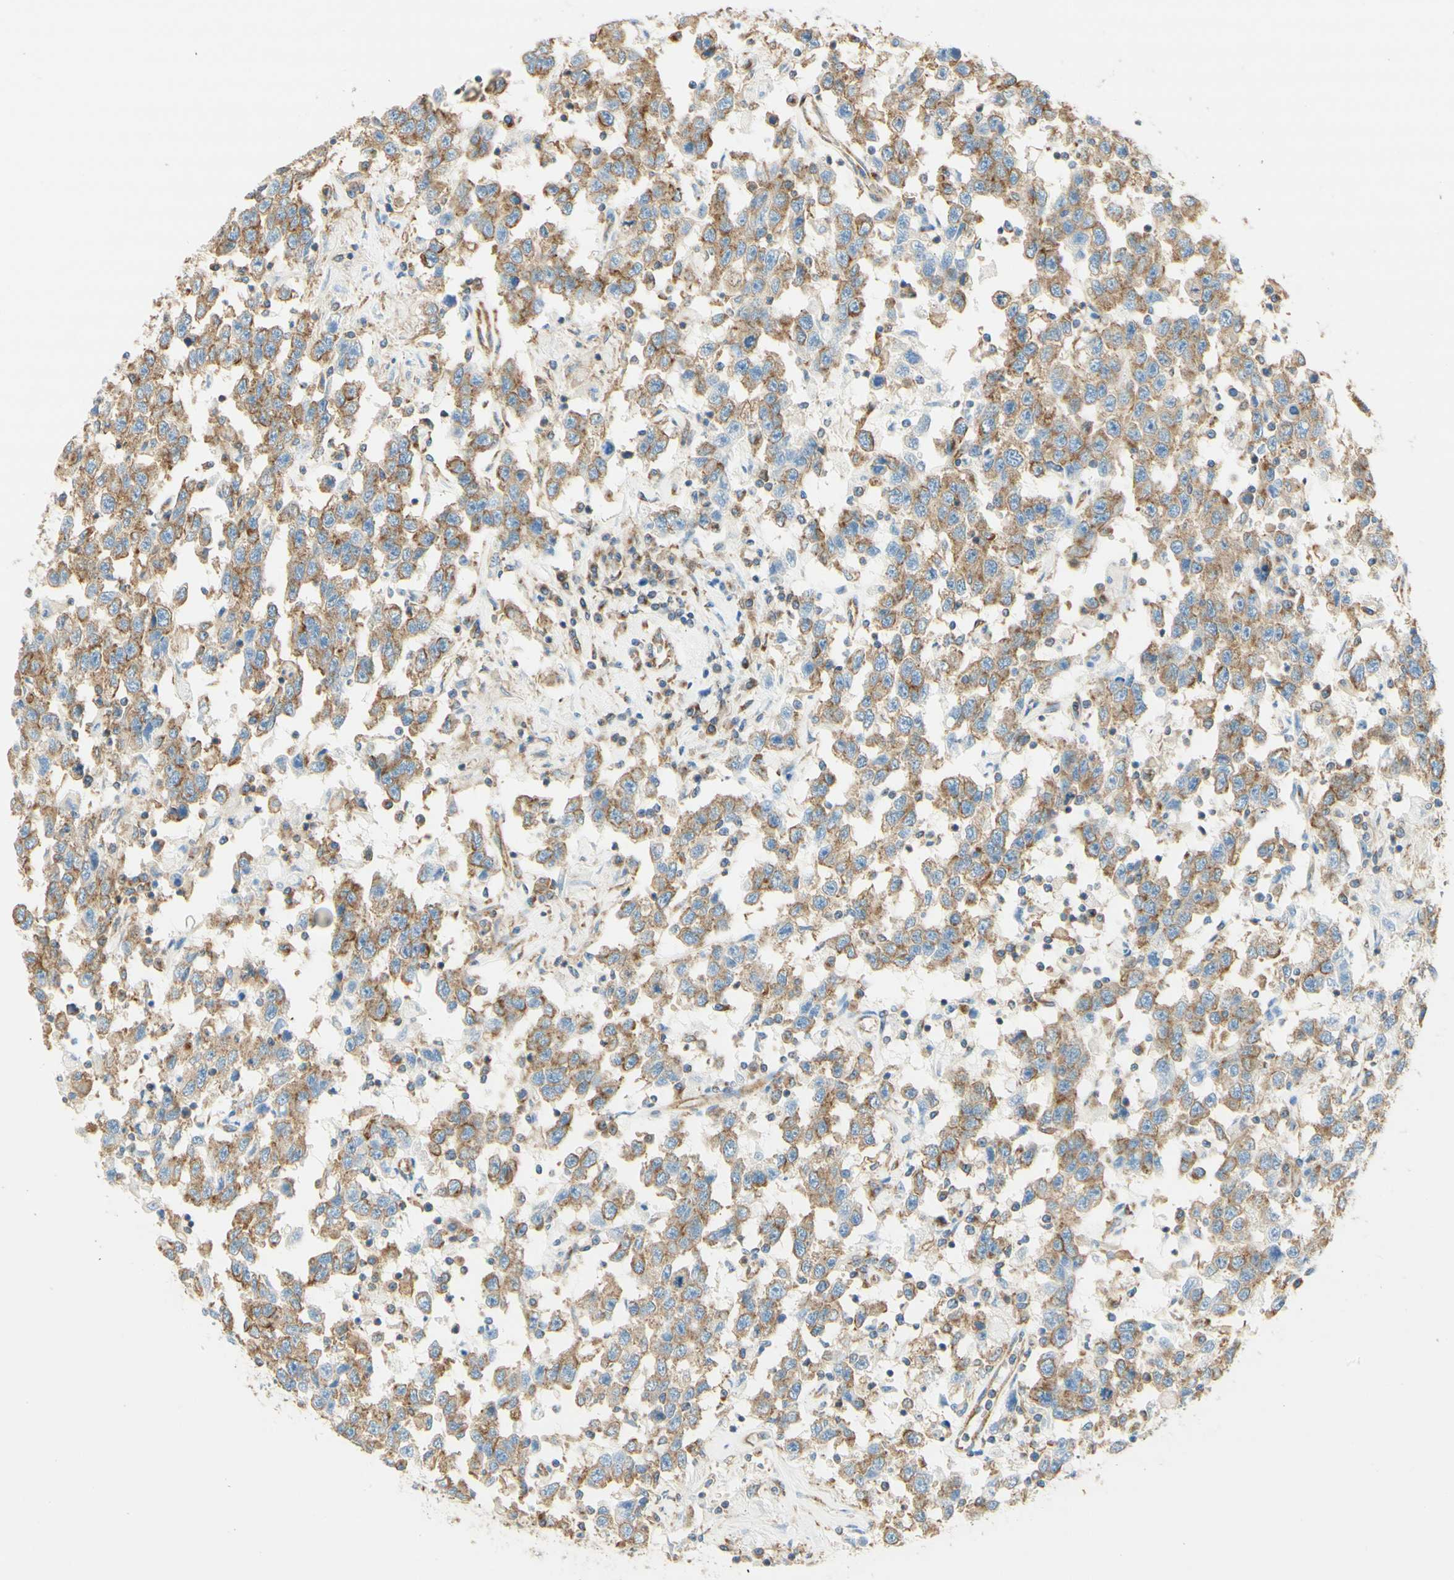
{"staining": {"intensity": "moderate", "quantity": "25%-75%", "location": "cytoplasmic/membranous"}, "tissue": "testis cancer", "cell_type": "Tumor cells", "image_type": "cancer", "snomed": [{"axis": "morphology", "description": "Seminoma, NOS"}, {"axis": "topography", "description": "Testis"}], "caption": "Testis cancer (seminoma) stained with a protein marker demonstrates moderate staining in tumor cells.", "gene": "CLTC", "patient": {"sex": "male", "age": 41}}